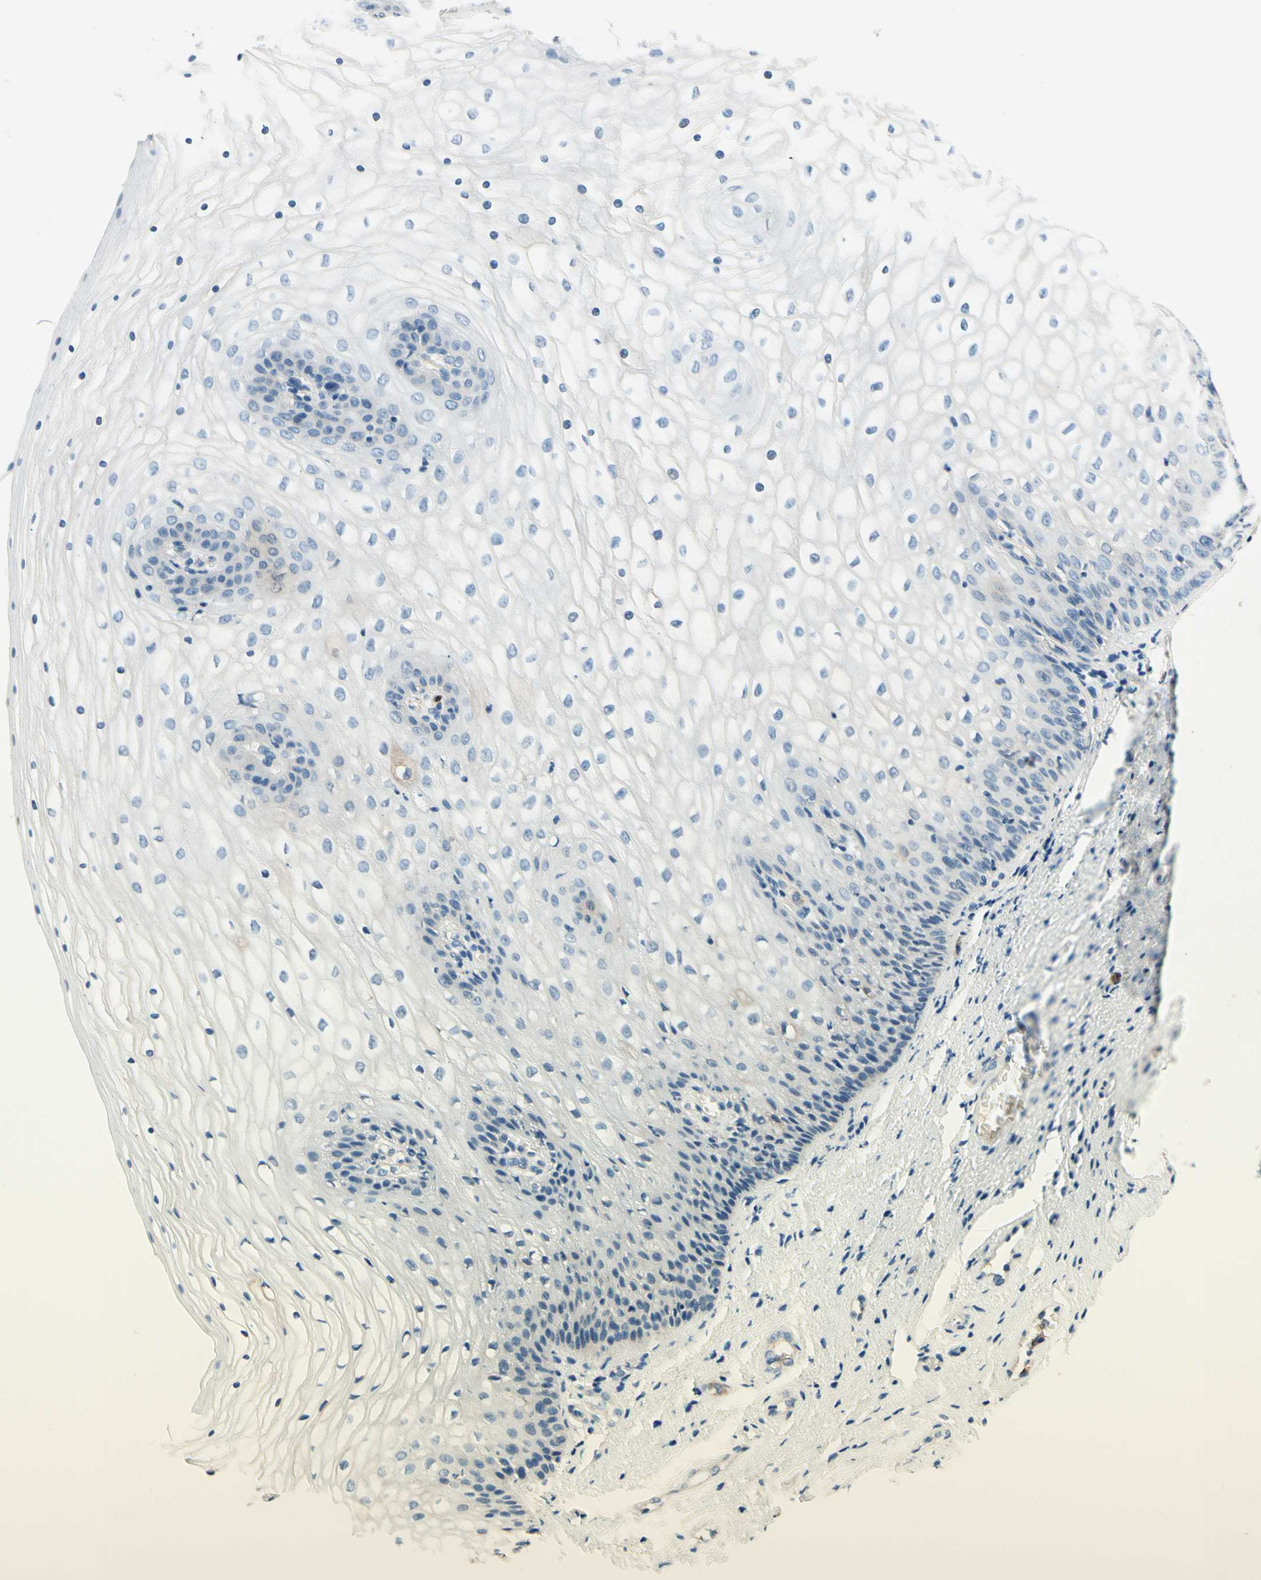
{"staining": {"intensity": "weak", "quantity": "25%-75%", "location": "cytoplasmic/membranous"}, "tissue": "vagina", "cell_type": "Squamous epithelial cells", "image_type": "normal", "snomed": [{"axis": "morphology", "description": "Normal tissue, NOS"}, {"axis": "topography", "description": "Vagina"}], "caption": "Squamous epithelial cells exhibit low levels of weak cytoplasmic/membranous positivity in approximately 25%-75% of cells in normal vagina.", "gene": "SIGLEC9", "patient": {"sex": "female", "age": 34}}